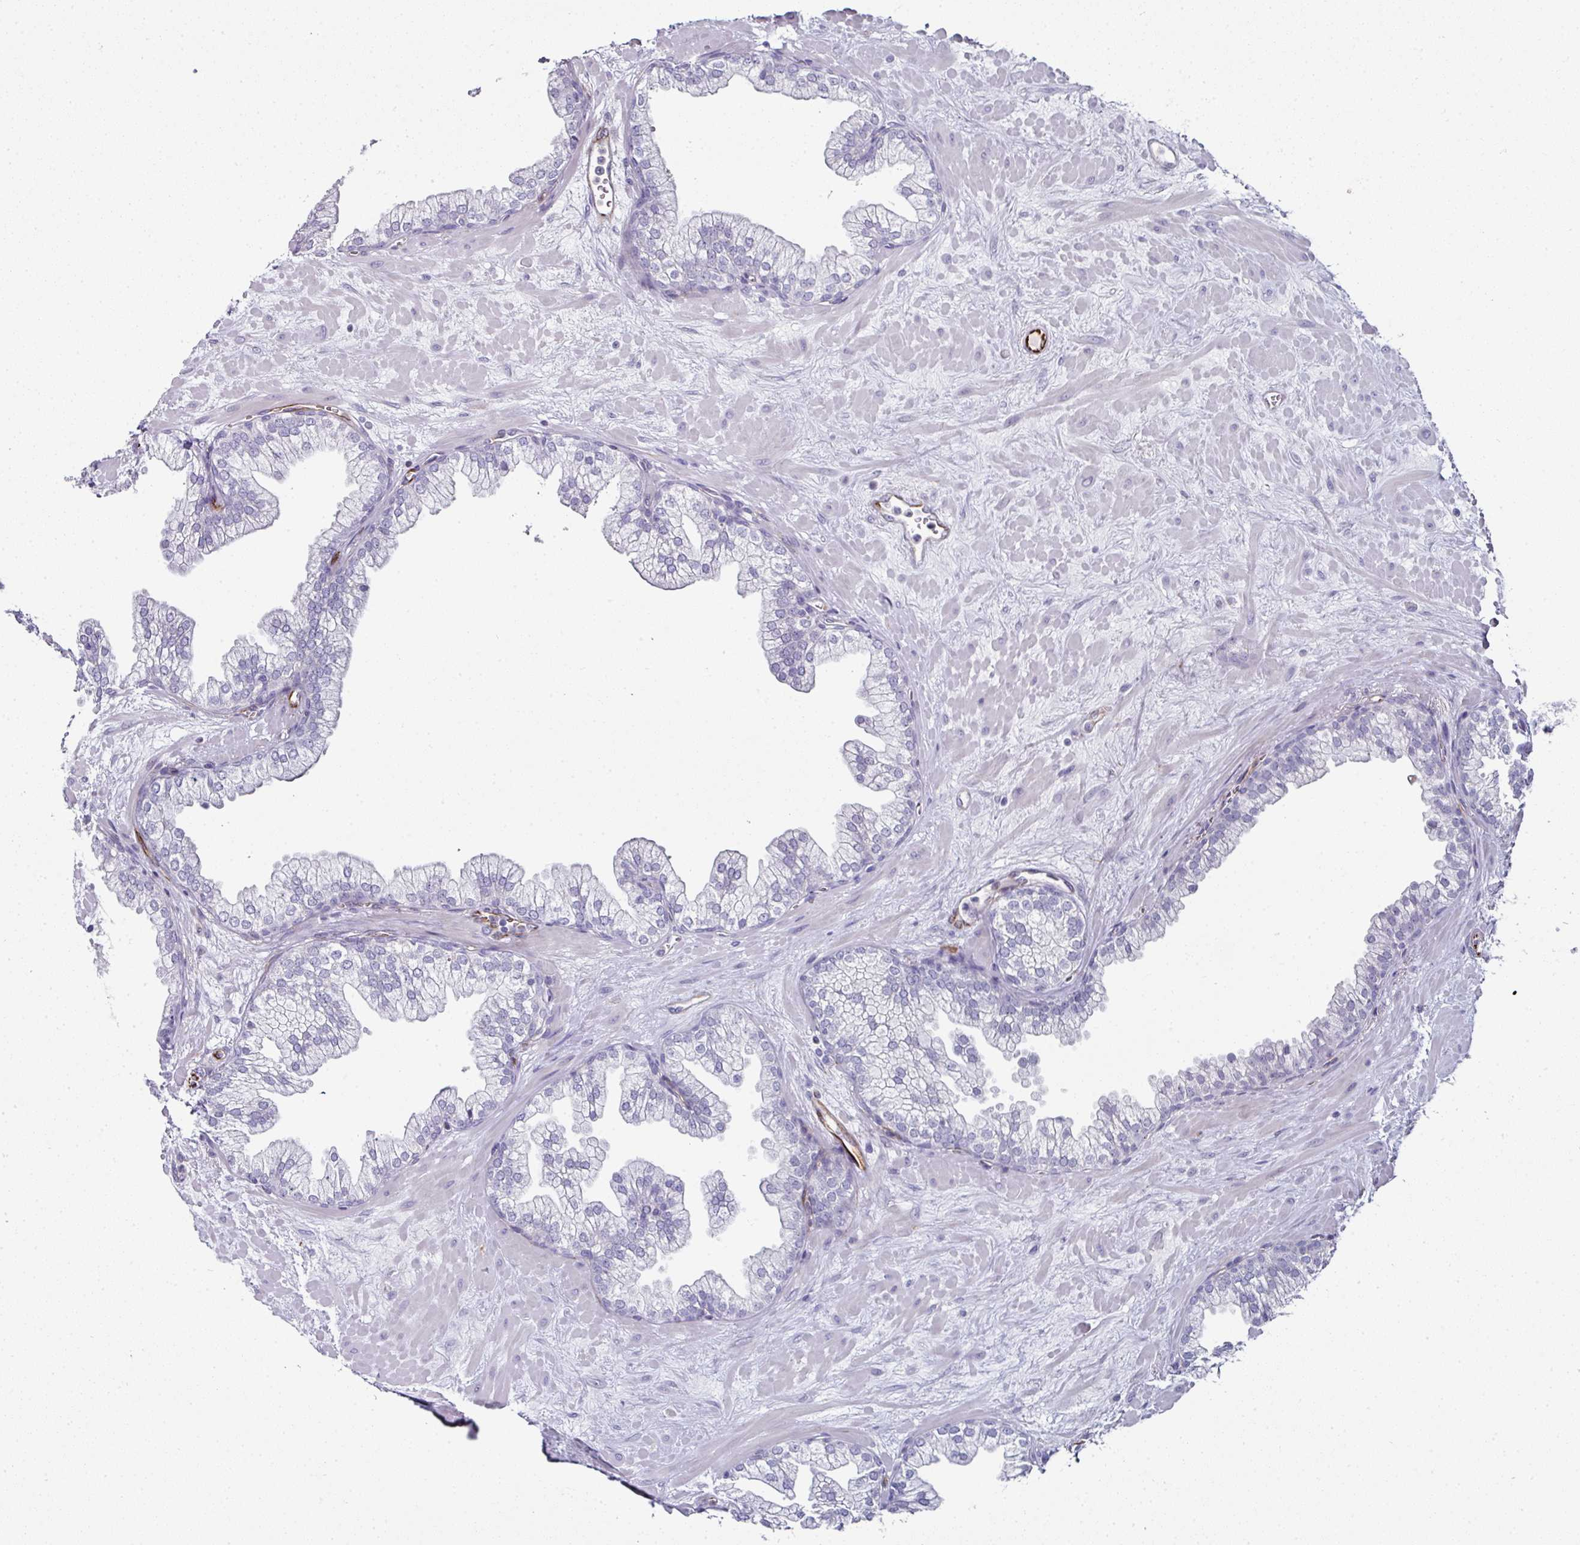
{"staining": {"intensity": "negative", "quantity": "none", "location": "none"}, "tissue": "prostate", "cell_type": "Glandular cells", "image_type": "normal", "snomed": [{"axis": "morphology", "description": "Normal tissue, NOS"}, {"axis": "topography", "description": "Prostate"}, {"axis": "topography", "description": "Peripheral nerve tissue"}], "caption": "IHC photomicrograph of benign prostate: prostate stained with DAB reveals no significant protein staining in glandular cells.", "gene": "TMPRSS9", "patient": {"sex": "male", "age": 61}}